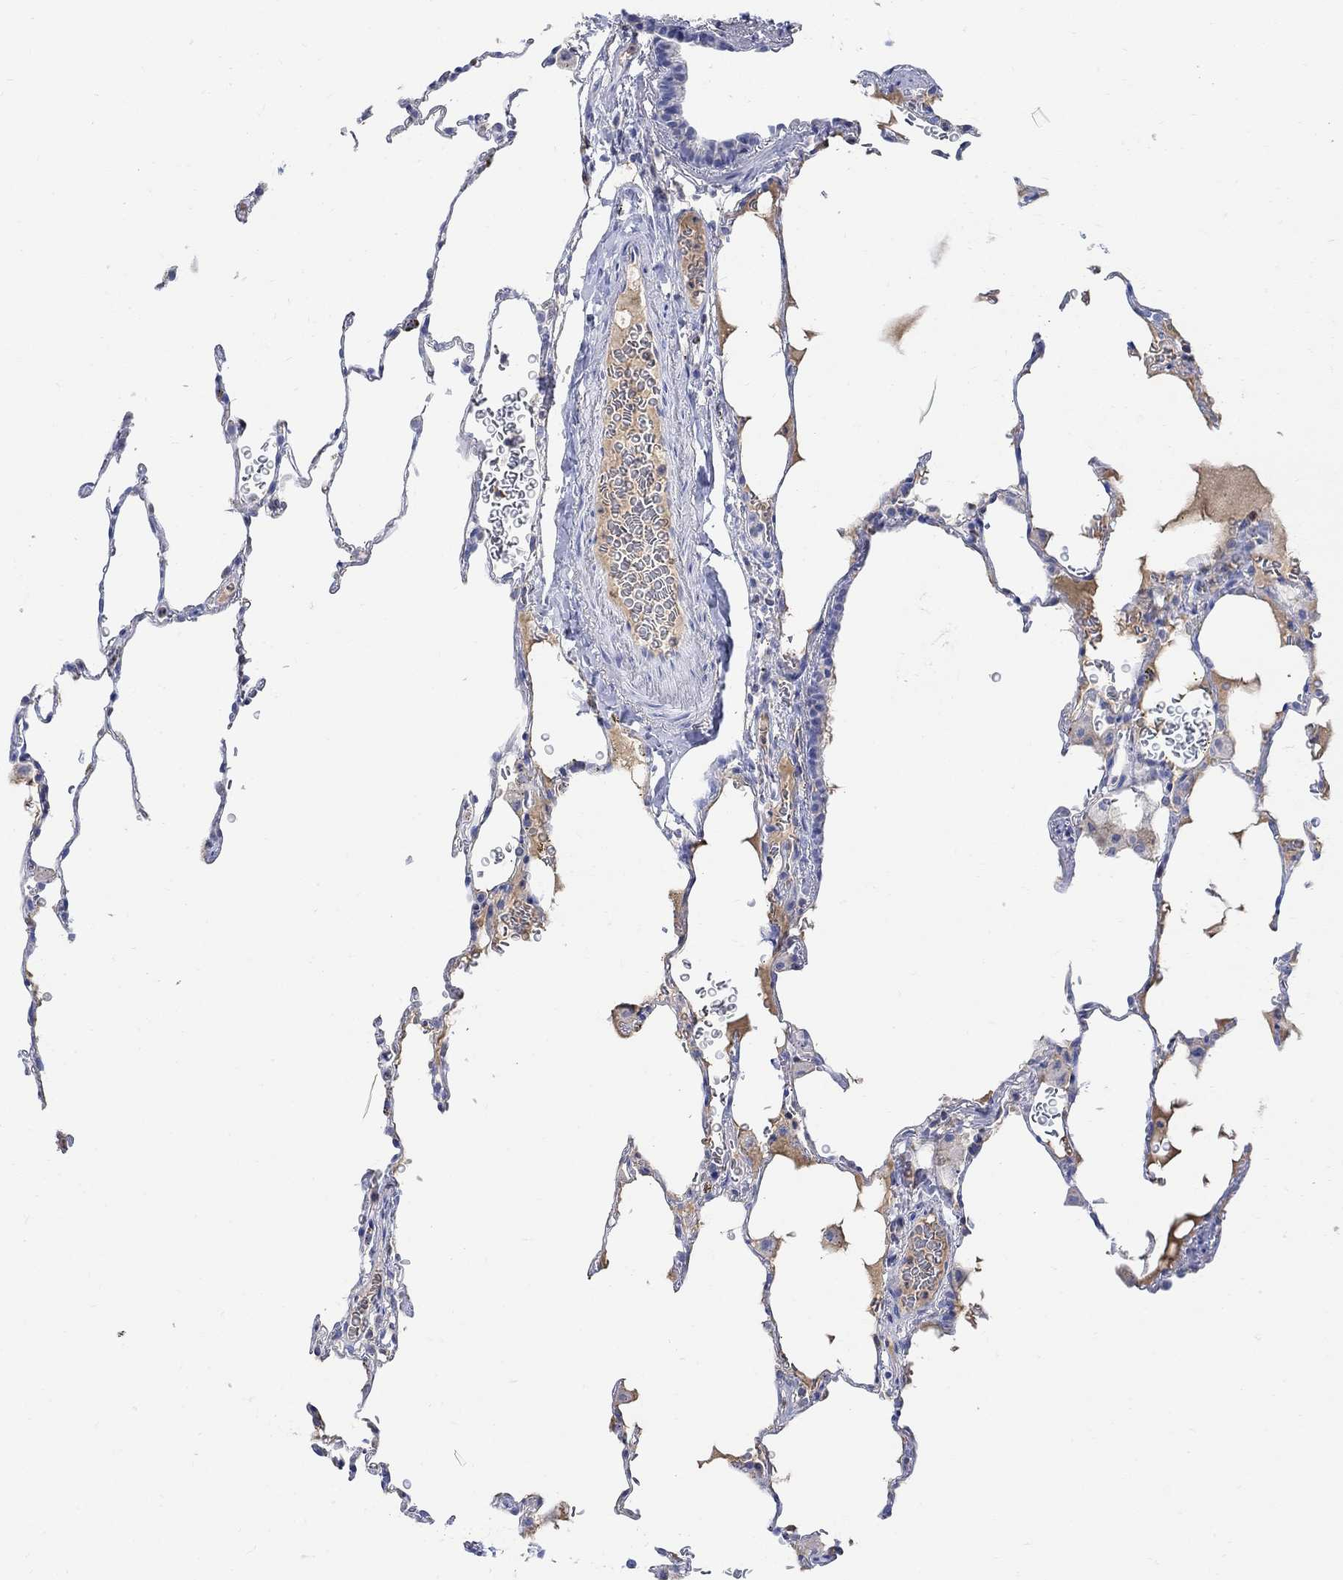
{"staining": {"intensity": "negative", "quantity": "none", "location": "none"}, "tissue": "lung", "cell_type": "Alveolar cells", "image_type": "normal", "snomed": [{"axis": "morphology", "description": "Normal tissue, NOS"}, {"axis": "morphology", "description": "Adenocarcinoma, metastatic, NOS"}, {"axis": "topography", "description": "Lung"}], "caption": "High power microscopy micrograph of an immunohistochemistry (IHC) micrograph of normal lung, revealing no significant expression in alveolar cells.", "gene": "GCM1", "patient": {"sex": "male", "age": 45}}